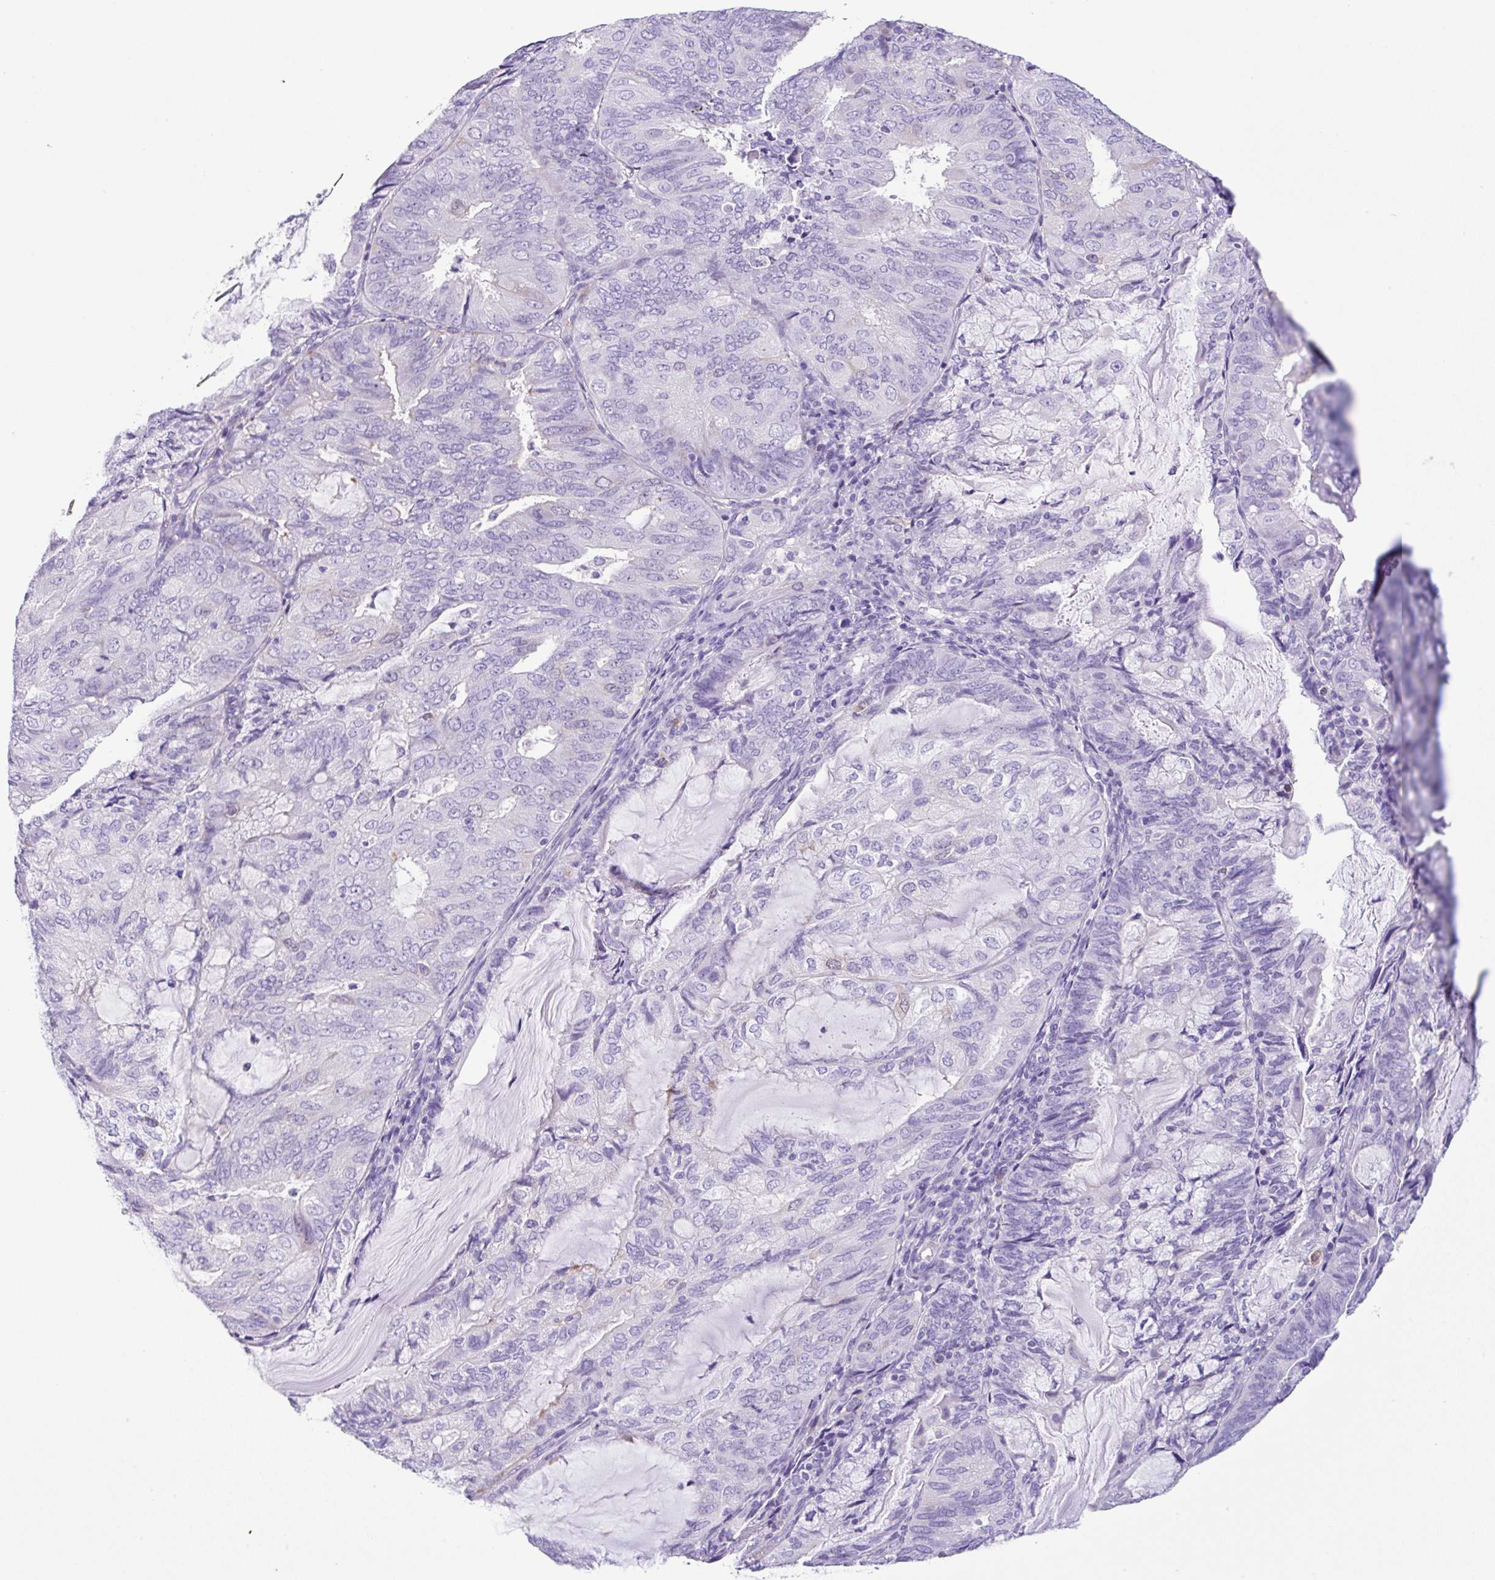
{"staining": {"intensity": "negative", "quantity": "none", "location": "none"}, "tissue": "endometrial cancer", "cell_type": "Tumor cells", "image_type": "cancer", "snomed": [{"axis": "morphology", "description": "Adenocarcinoma, NOS"}, {"axis": "topography", "description": "Endometrium"}], "caption": "Human endometrial adenocarcinoma stained for a protein using IHC reveals no expression in tumor cells.", "gene": "RRM2", "patient": {"sex": "female", "age": 81}}